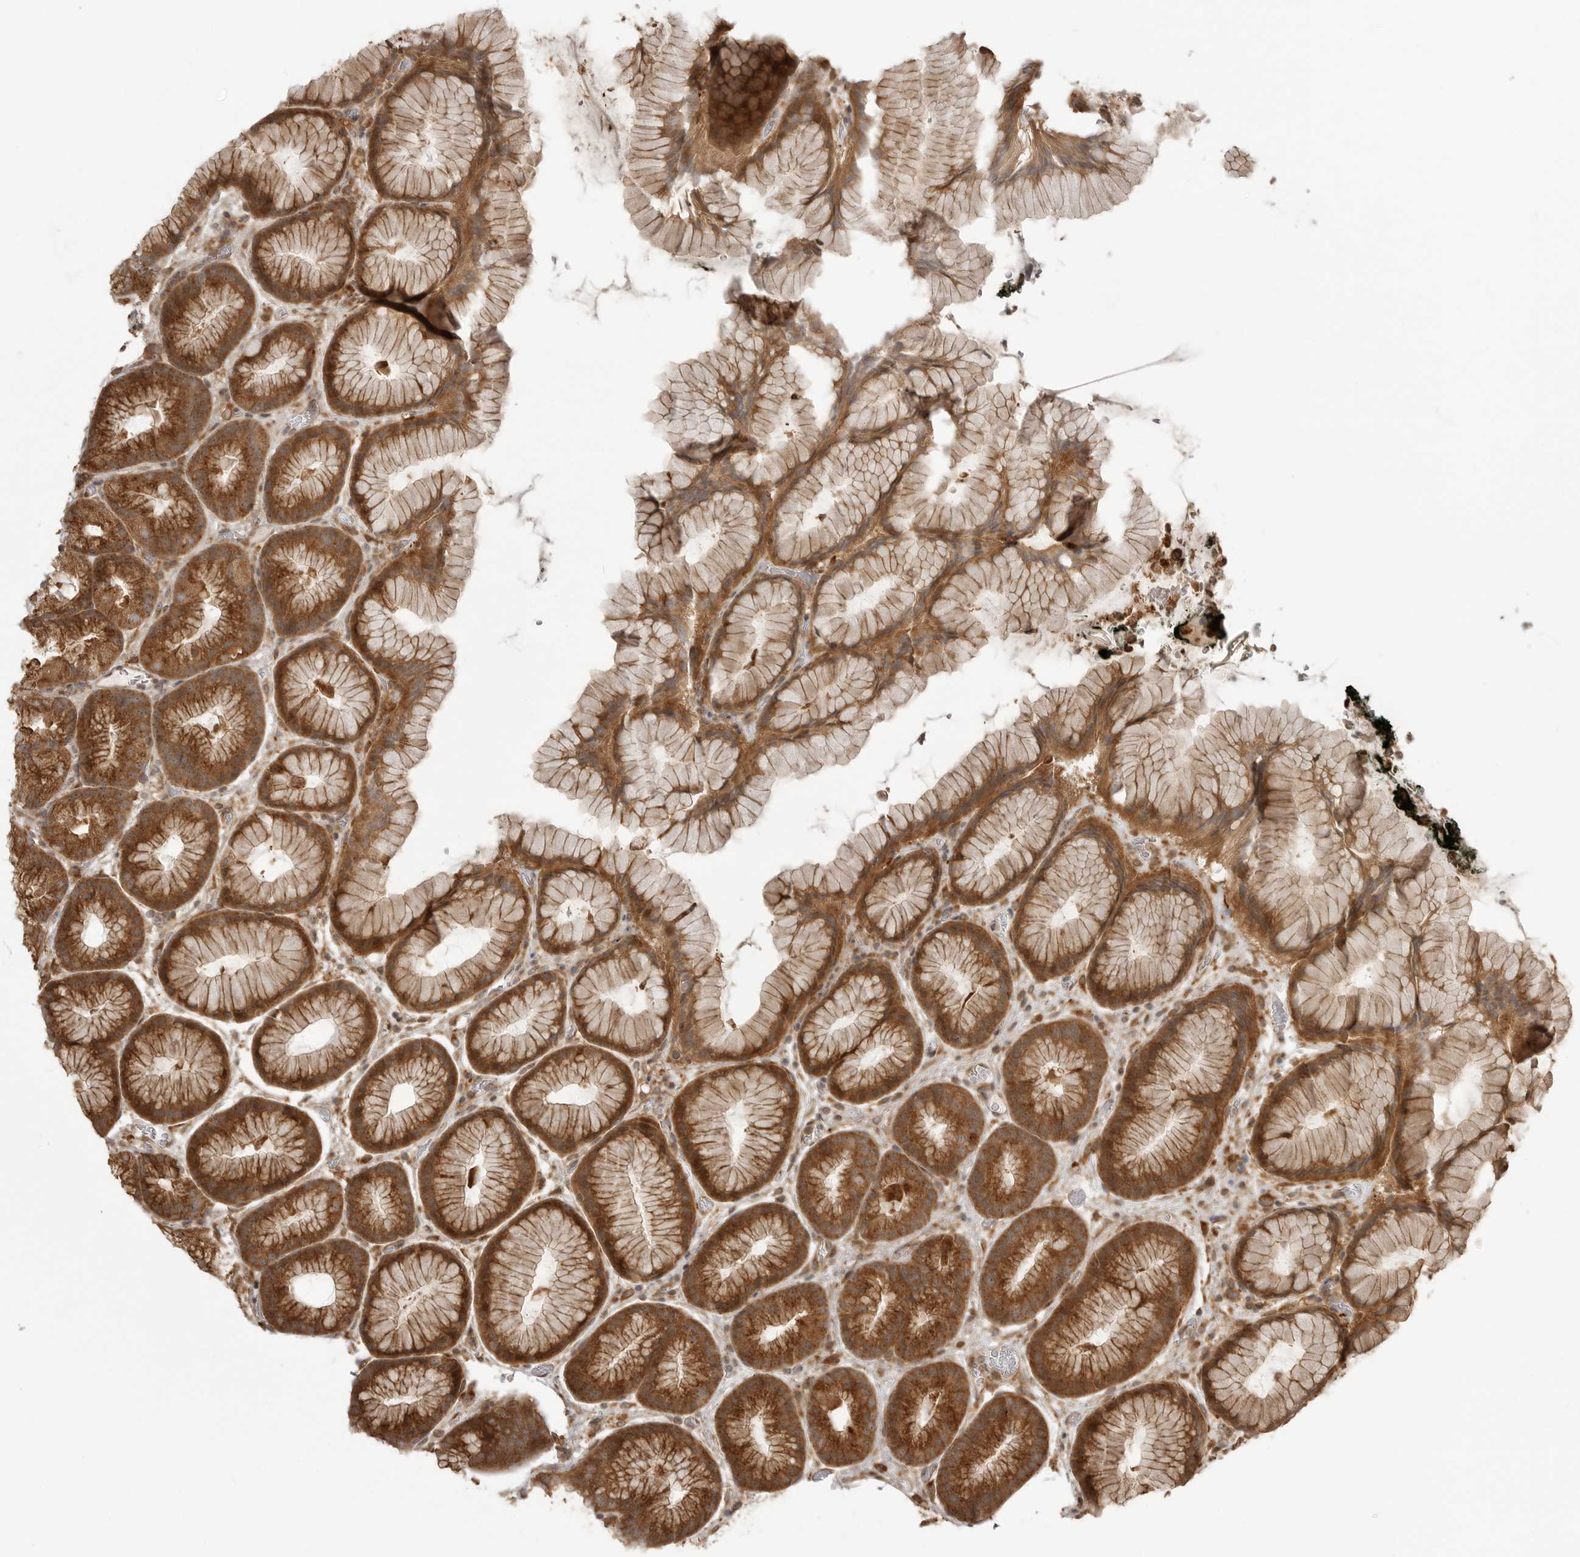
{"staining": {"intensity": "strong", "quantity": ">75%", "location": "cytoplasmic/membranous"}, "tissue": "stomach", "cell_type": "Glandular cells", "image_type": "normal", "snomed": [{"axis": "morphology", "description": "Normal tissue, NOS"}, {"axis": "topography", "description": "Stomach, upper"}, {"axis": "topography", "description": "Stomach"}], "caption": "Stomach stained with a protein marker demonstrates strong staining in glandular cells.", "gene": "FAT3", "patient": {"sex": "male", "age": 48}}